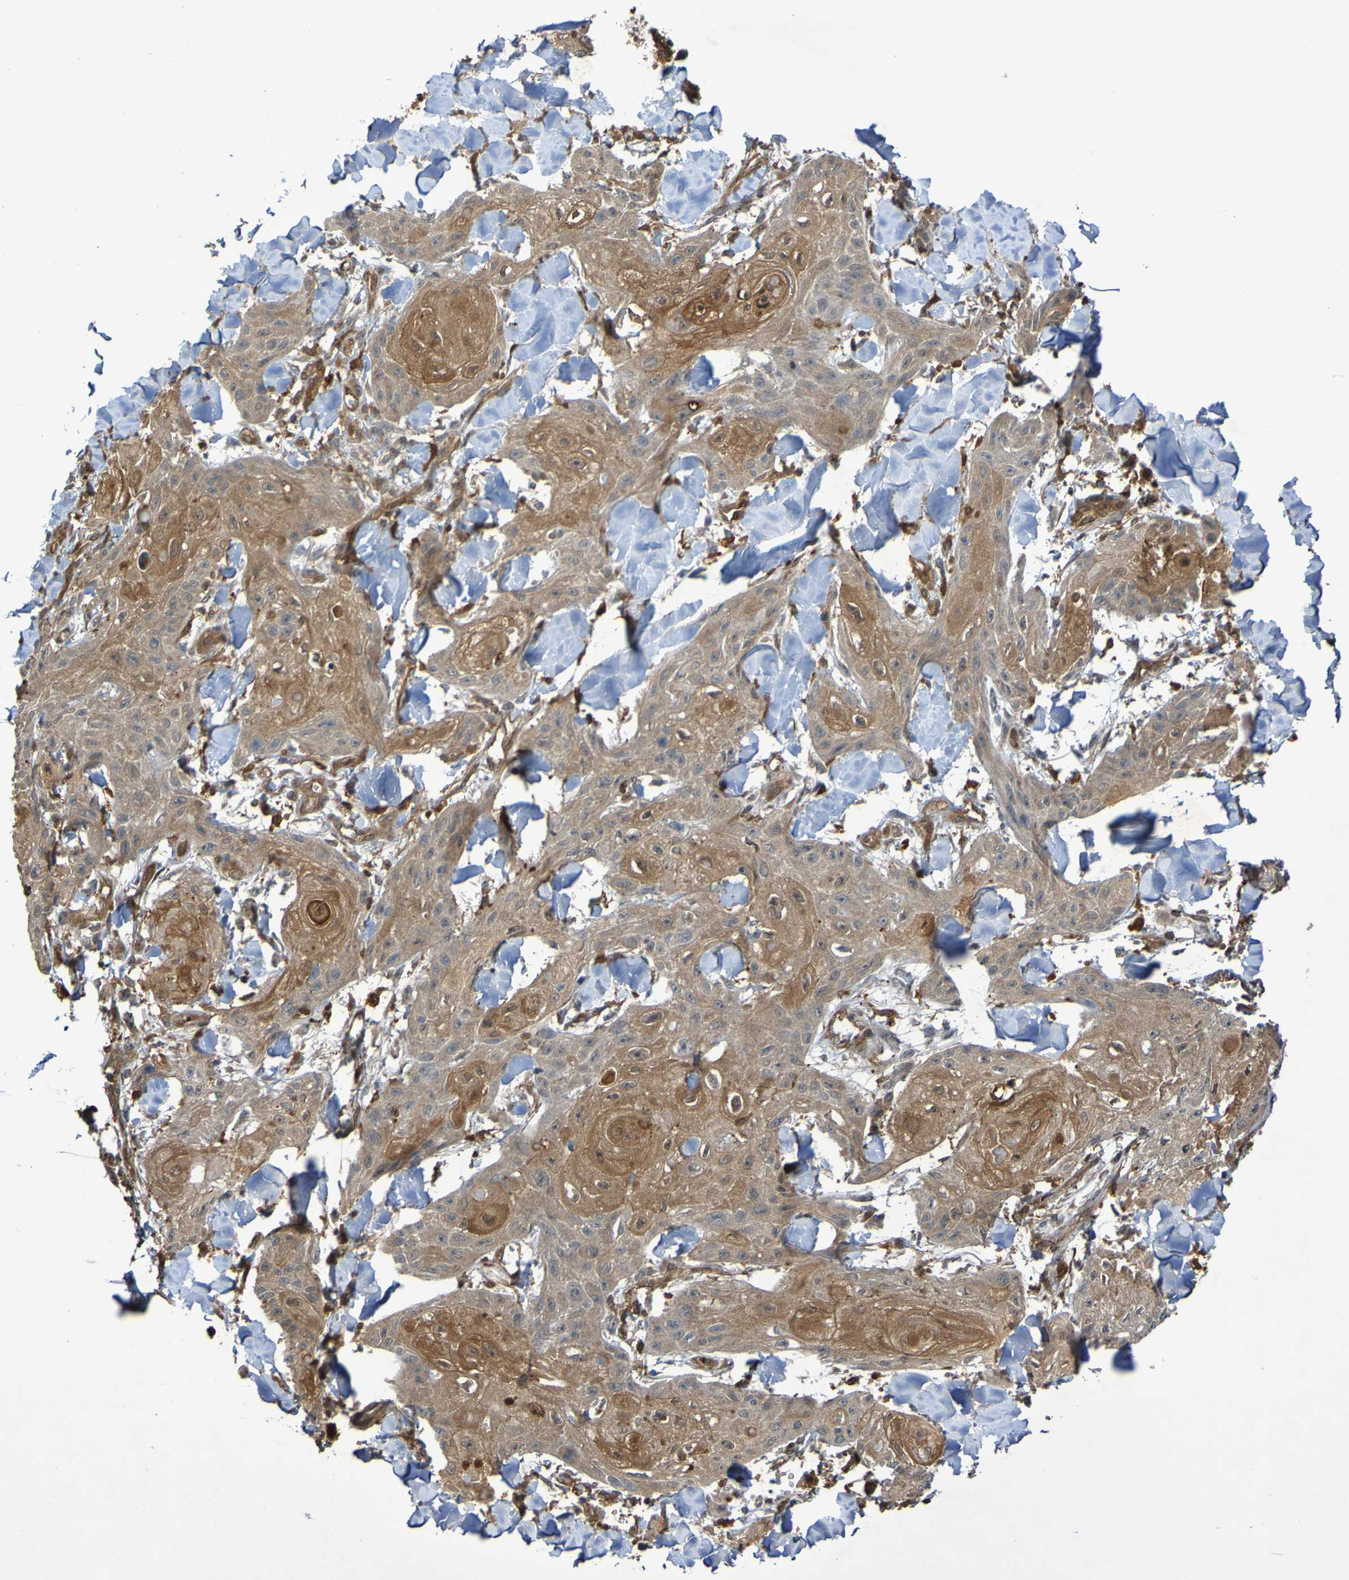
{"staining": {"intensity": "moderate", "quantity": ">75%", "location": "cytoplasmic/membranous"}, "tissue": "skin cancer", "cell_type": "Tumor cells", "image_type": "cancer", "snomed": [{"axis": "morphology", "description": "Squamous cell carcinoma, NOS"}, {"axis": "topography", "description": "Skin"}], "caption": "A medium amount of moderate cytoplasmic/membranous staining is appreciated in about >75% of tumor cells in skin cancer (squamous cell carcinoma) tissue. (DAB (3,3'-diaminobenzidine) IHC, brown staining for protein, blue staining for nuclei).", "gene": "SERPINB6", "patient": {"sex": "male", "age": 74}}